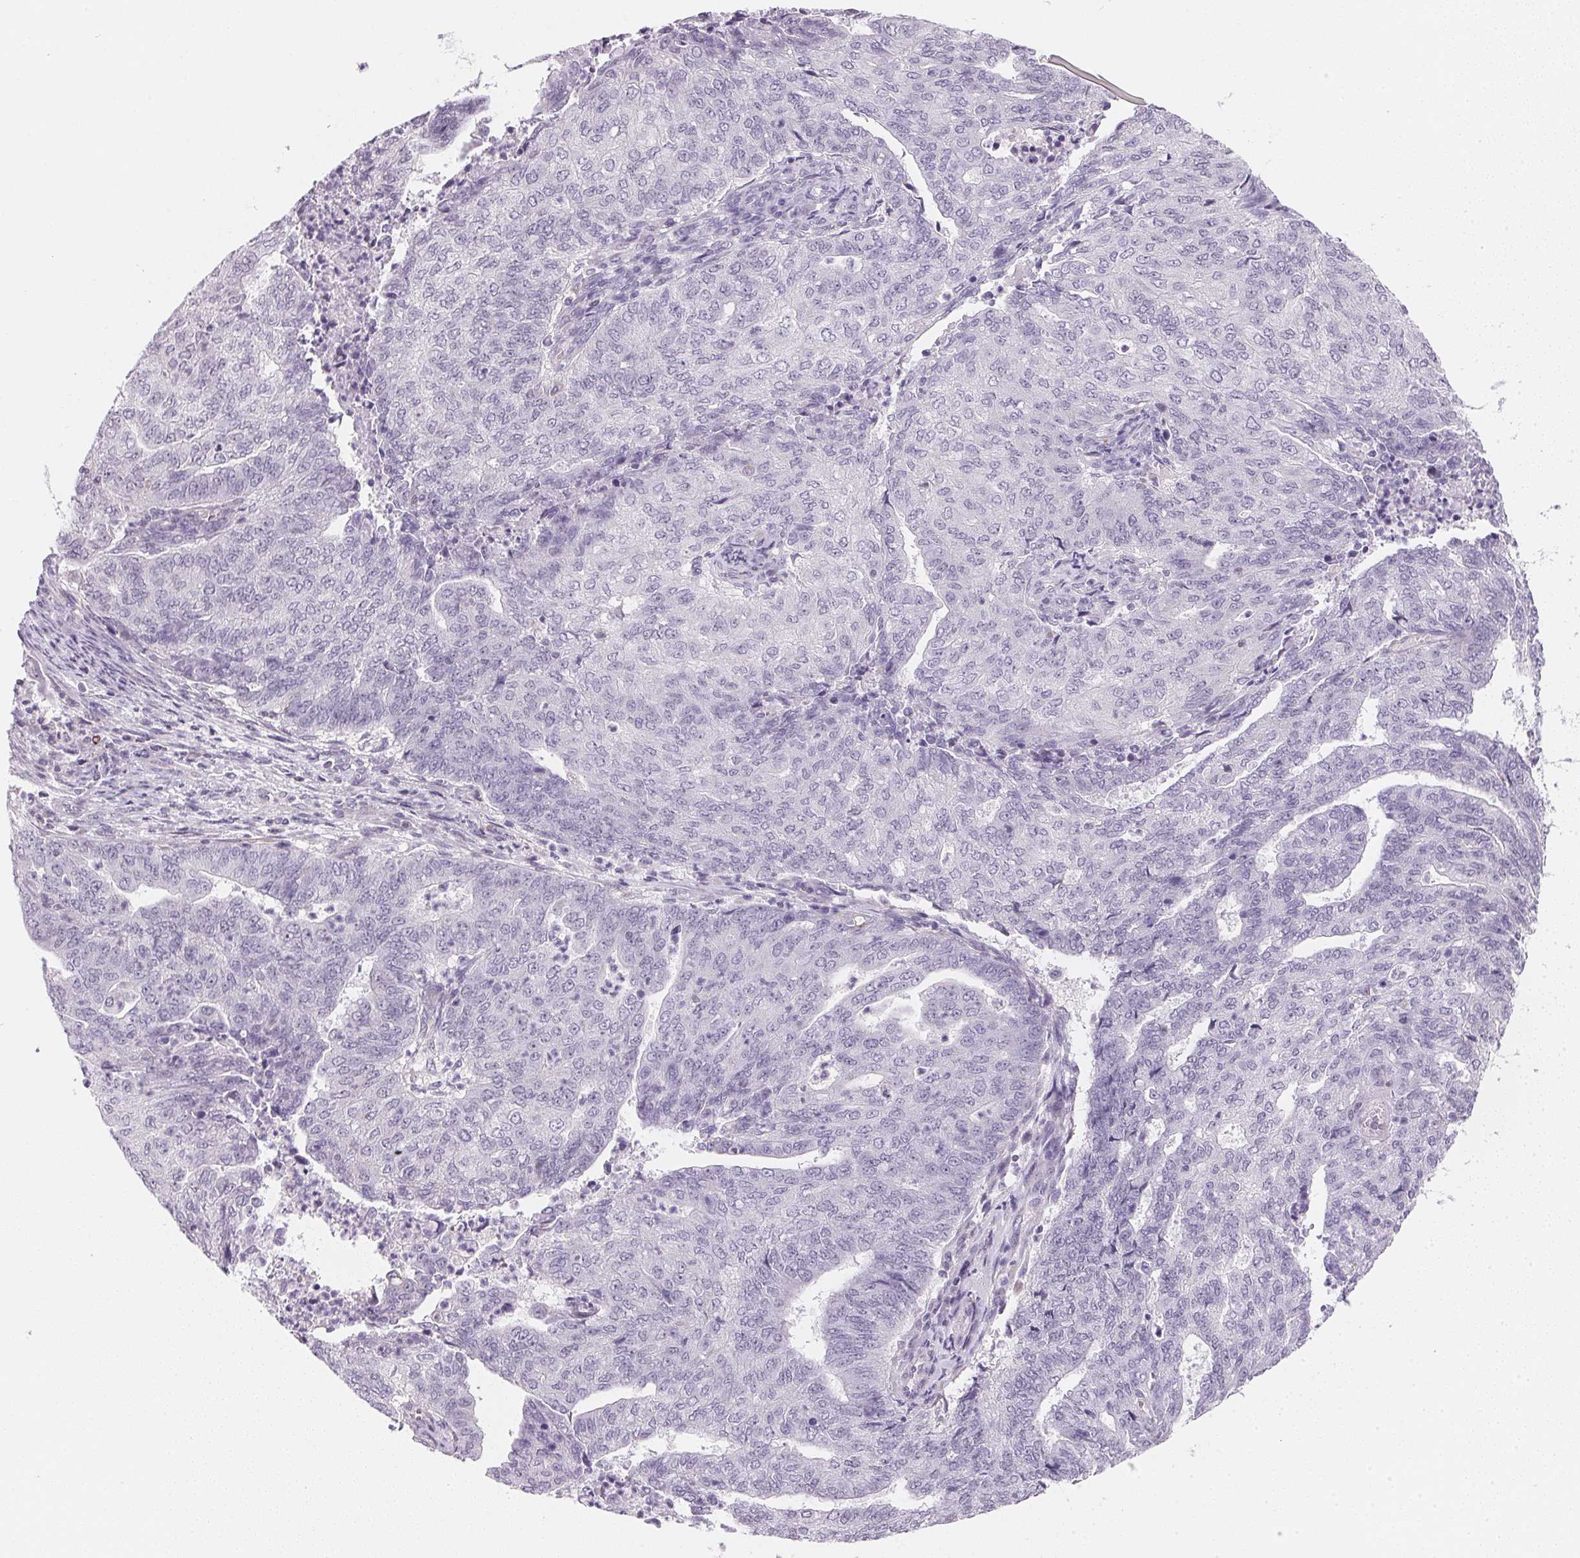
{"staining": {"intensity": "negative", "quantity": "none", "location": "none"}, "tissue": "endometrial cancer", "cell_type": "Tumor cells", "image_type": "cancer", "snomed": [{"axis": "morphology", "description": "Adenocarcinoma, NOS"}, {"axis": "topography", "description": "Endometrium"}], "caption": "This is a image of immunohistochemistry staining of endometrial adenocarcinoma, which shows no expression in tumor cells.", "gene": "GIPC2", "patient": {"sex": "female", "age": 82}}